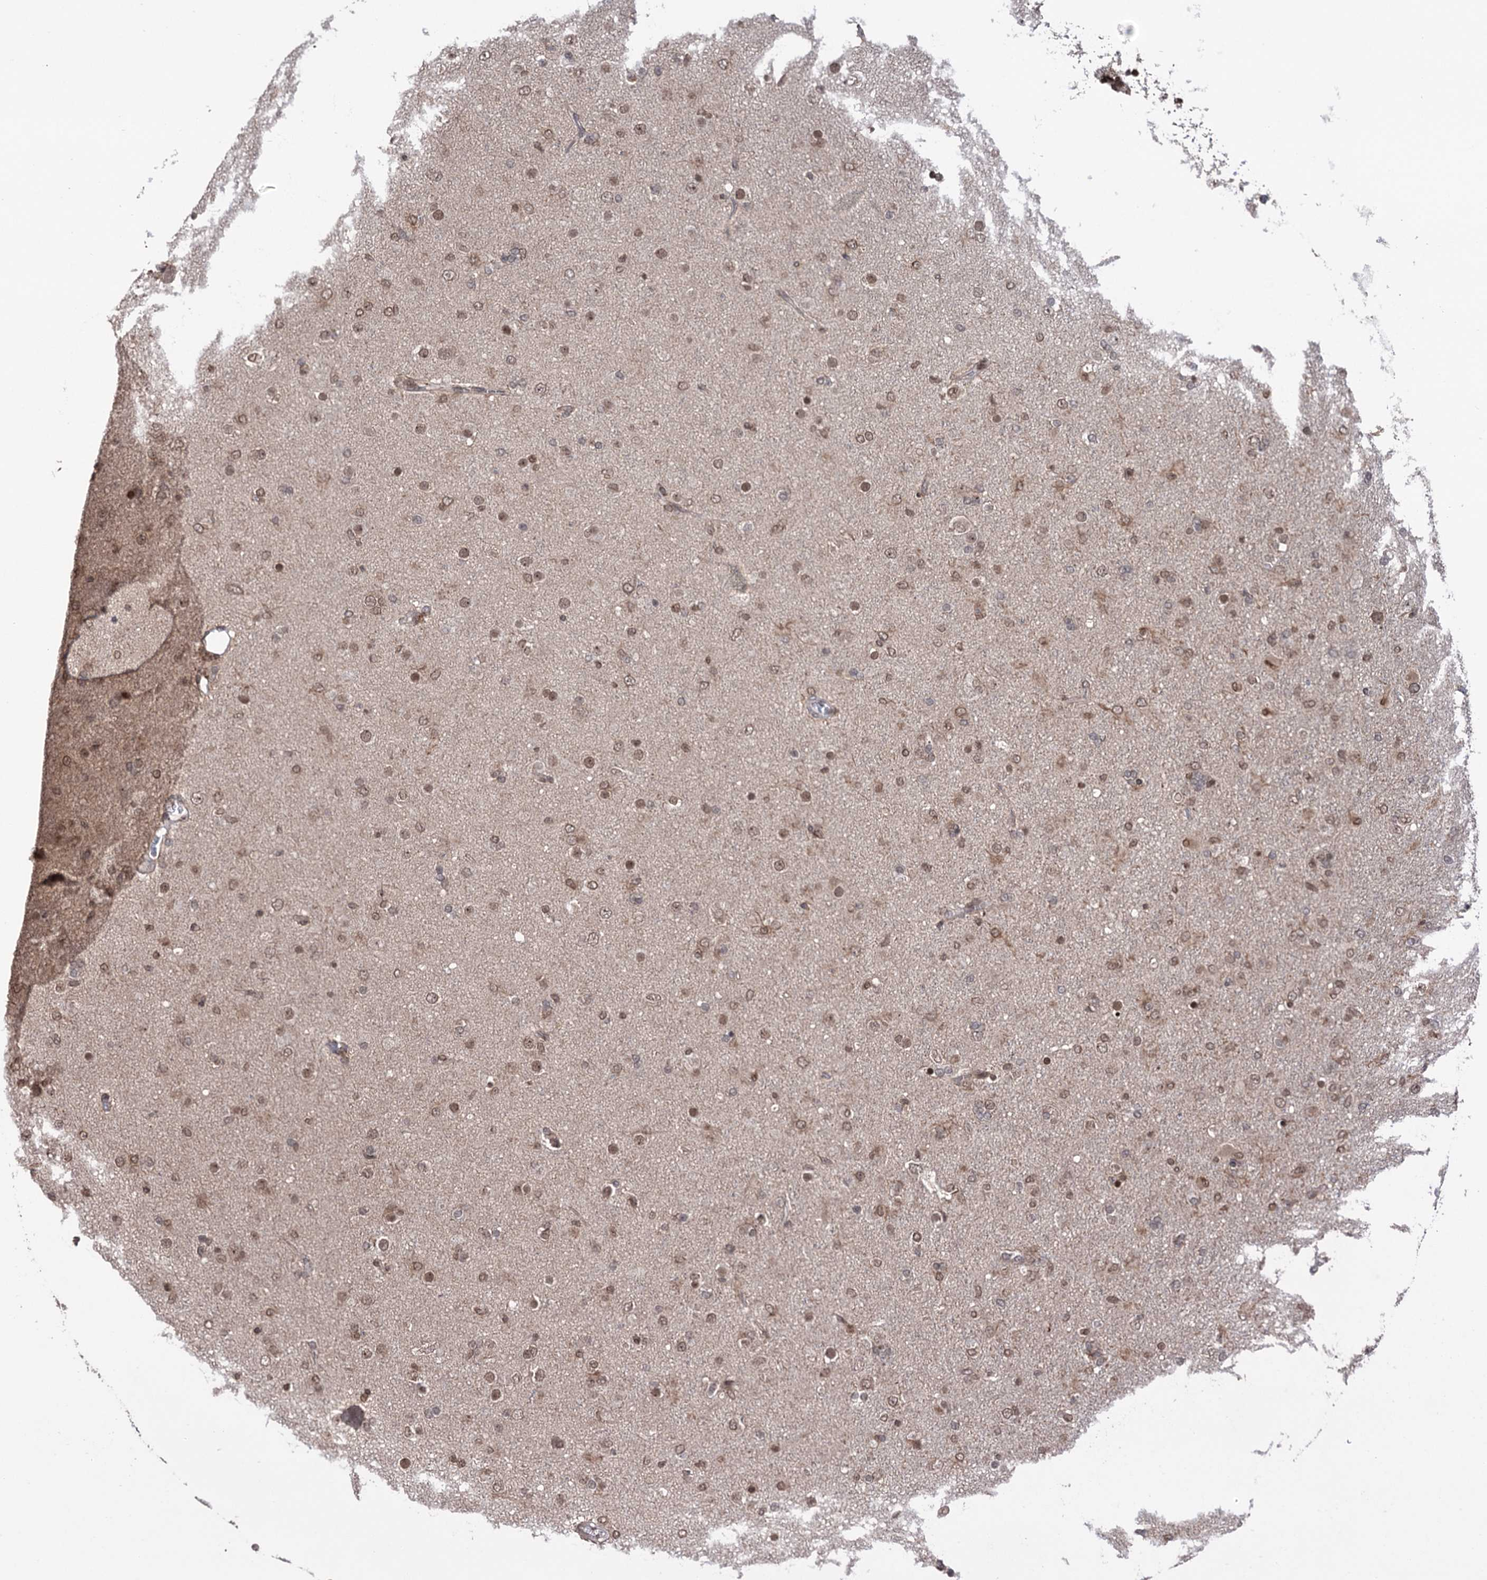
{"staining": {"intensity": "moderate", "quantity": ">75%", "location": "nuclear"}, "tissue": "glioma", "cell_type": "Tumor cells", "image_type": "cancer", "snomed": [{"axis": "morphology", "description": "Glioma, malignant, Low grade"}, {"axis": "topography", "description": "Brain"}], "caption": "A high-resolution photomicrograph shows immunohistochemistry staining of malignant glioma (low-grade), which shows moderate nuclear staining in about >75% of tumor cells.", "gene": "CCDC77", "patient": {"sex": "male", "age": 65}}